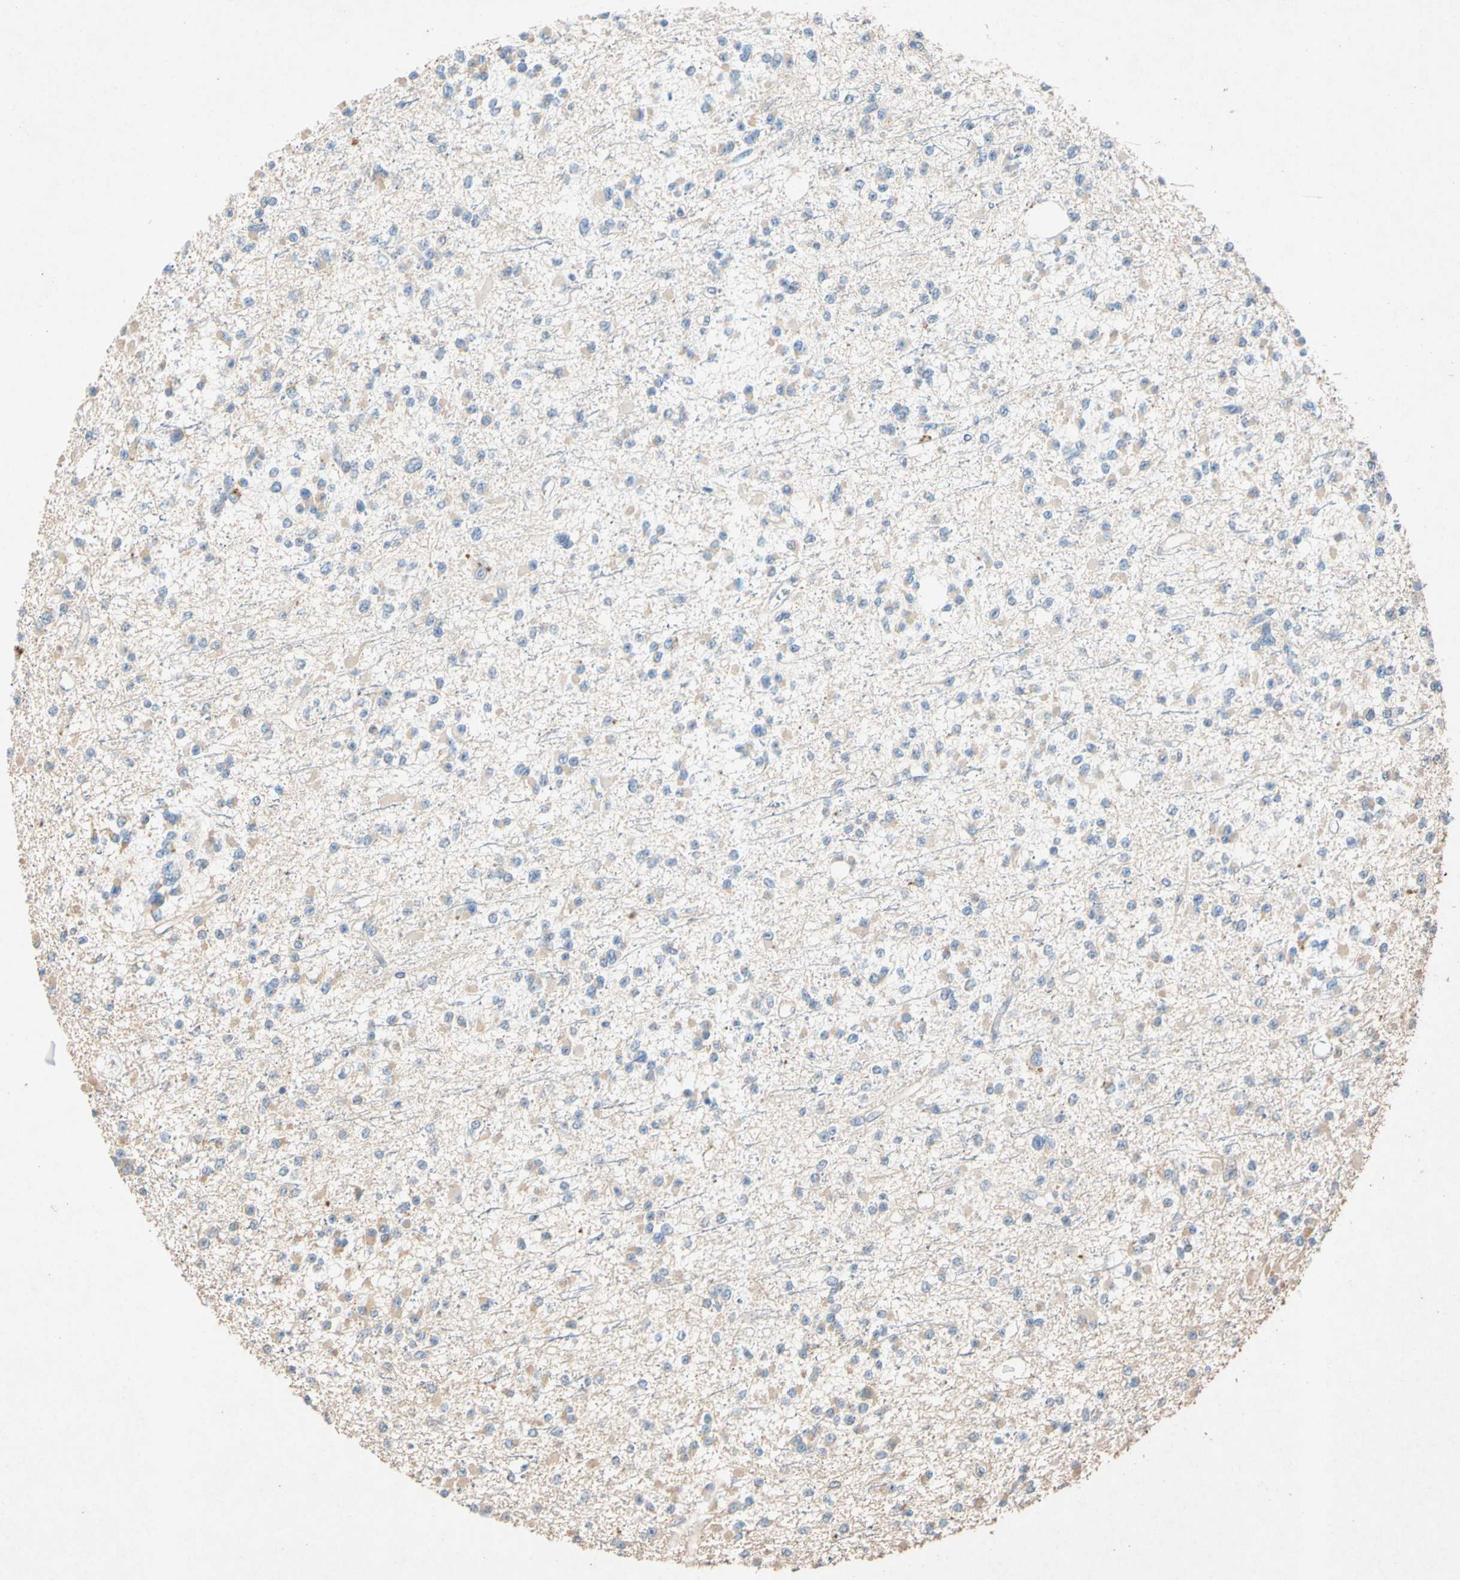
{"staining": {"intensity": "negative", "quantity": "none", "location": "none"}, "tissue": "glioma", "cell_type": "Tumor cells", "image_type": "cancer", "snomed": [{"axis": "morphology", "description": "Glioma, malignant, Low grade"}, {"axis": "topography", "description": "Brain"}], "caption": "Glioma was stained to show a protein in brown. There is no significant positivity in tumor cells.", "gene": "GASK1B", "patient": {"sex": "female", "age": 22}}